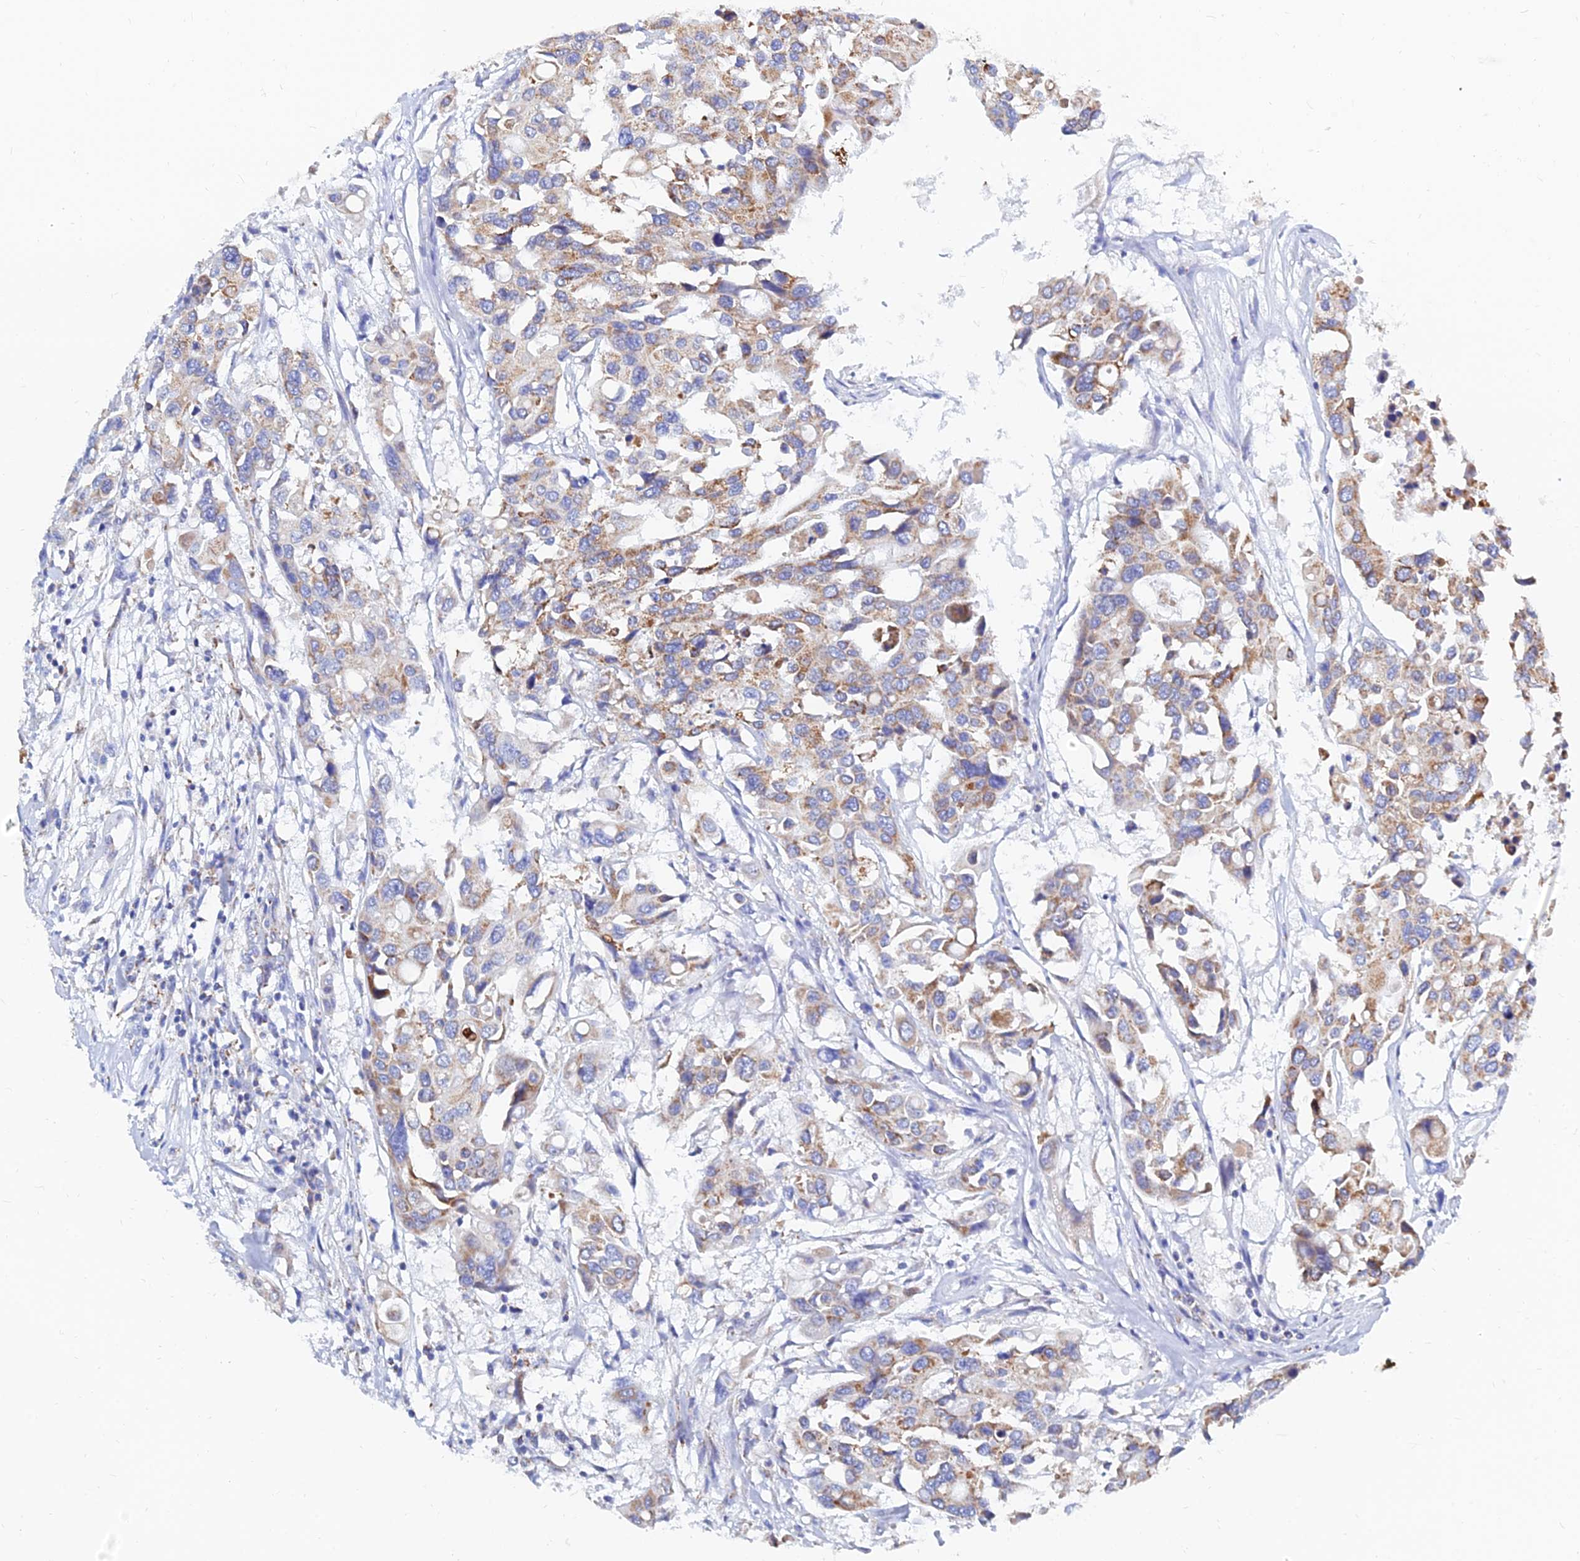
{"staining": {"intensity": "moderate", "quantity": ">75%", "location": "cytoplasmic/membranous"}, "tissue": "colorectal cancer", "cell_type": "Tumor cells", "image_type": "cancer", "snomed": [{"axis": "morphology", "description": "Adenocarcinoma, NOS"}, {"axis": "topography", "description": "Colon"}], "caption": "Colorectal adenocarcinoma stained for a protein (brown) displays moderate cytoplasmic/membranous positive positivity in about >75% of tumor cells.", "gene": "MGST1", "patient": {"sex": "male", "age": 77}}